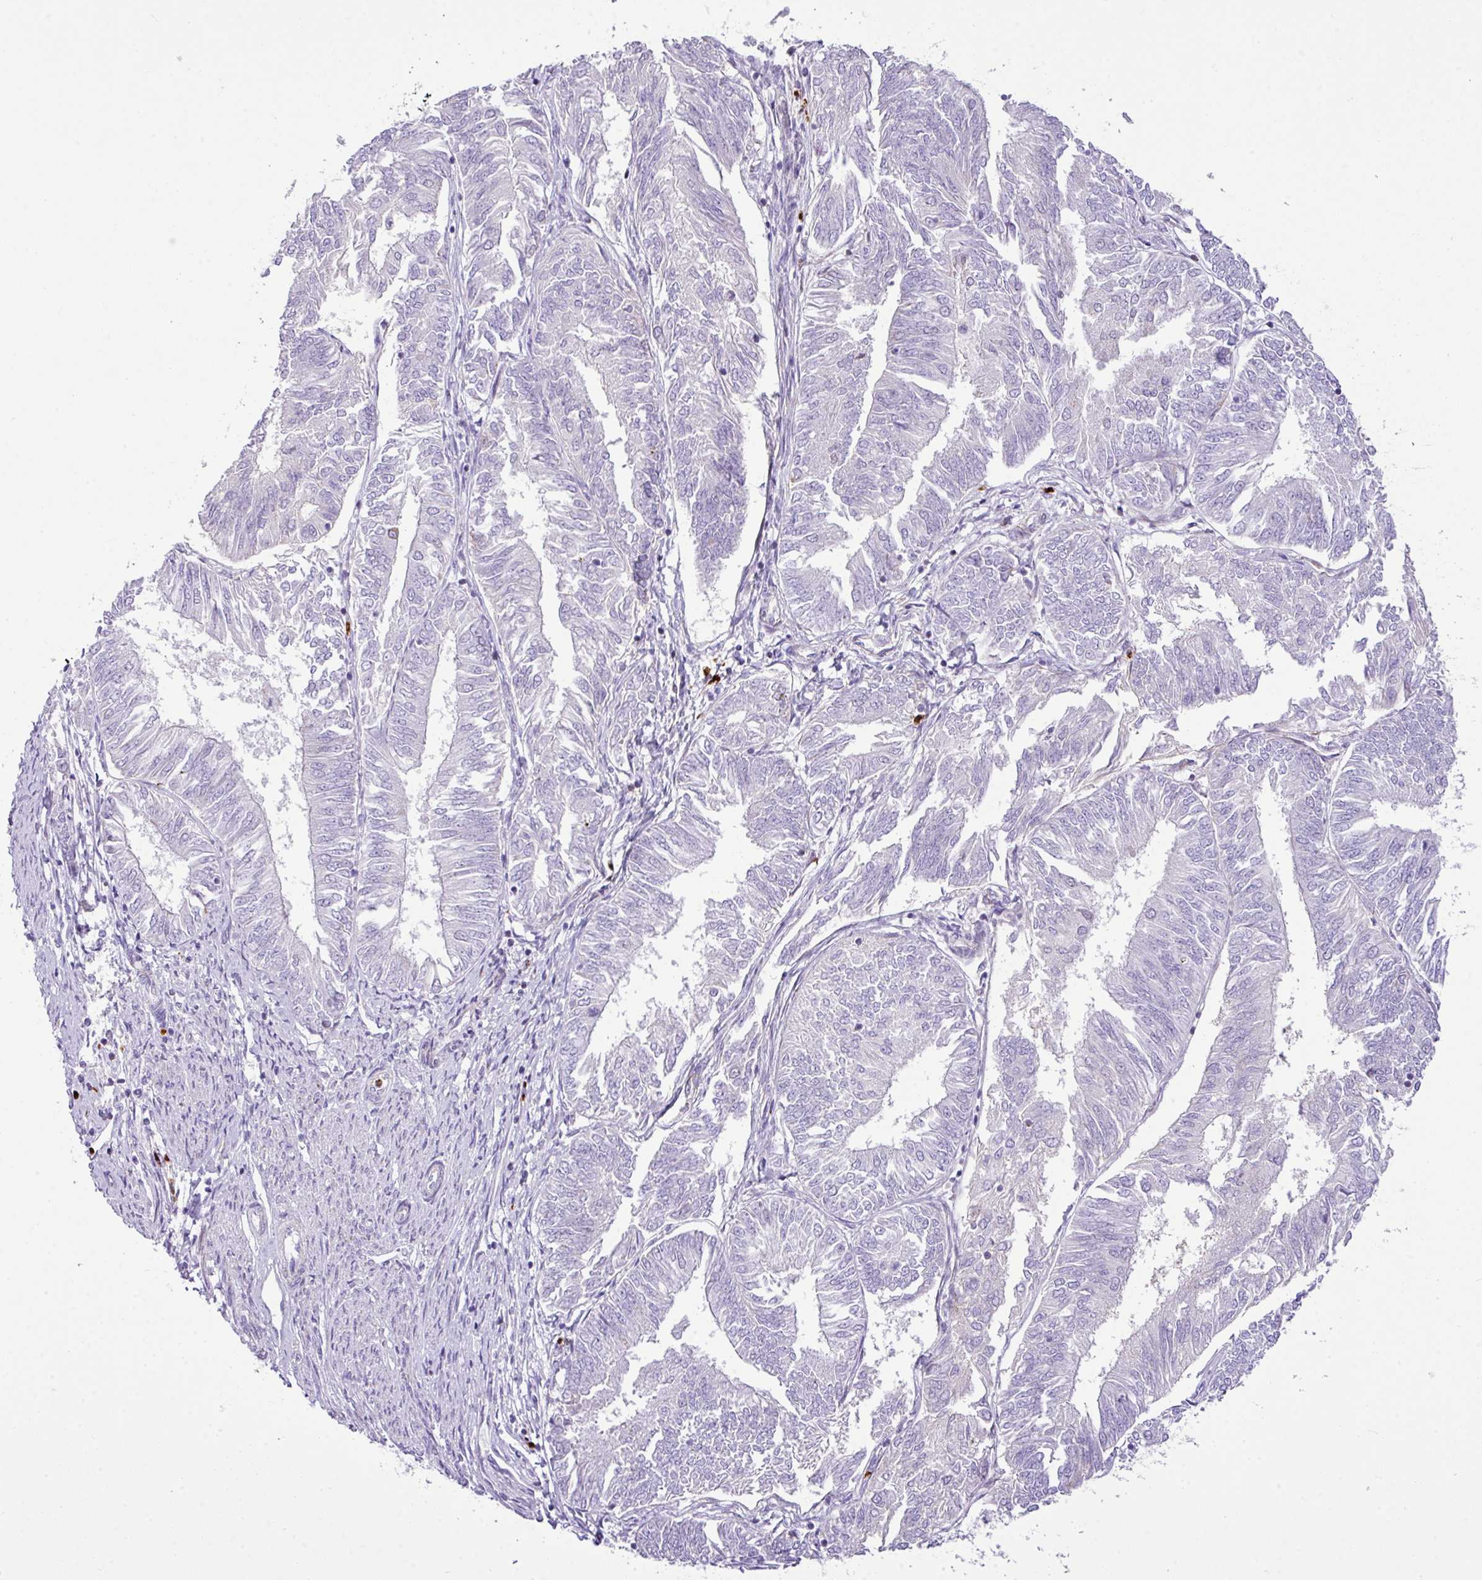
{"staining": {"intensity": "negative", "quantity": "none", "location": "none"}, "tissue": "endometrial cancer", "cell_type": "Tumor cells", "image_type": "cancer", "snomed": [{"axis": "morphology", "description": "Adenocarcinoma, NOS"}, {"axis": "topography", "description": "Endometrium"}], "caption": "A histopathology image of human endometrial cancer is negative for staining in tumor cells.", "gene": "RCAN2", "patient": {"sex": "female", "age": 58}}